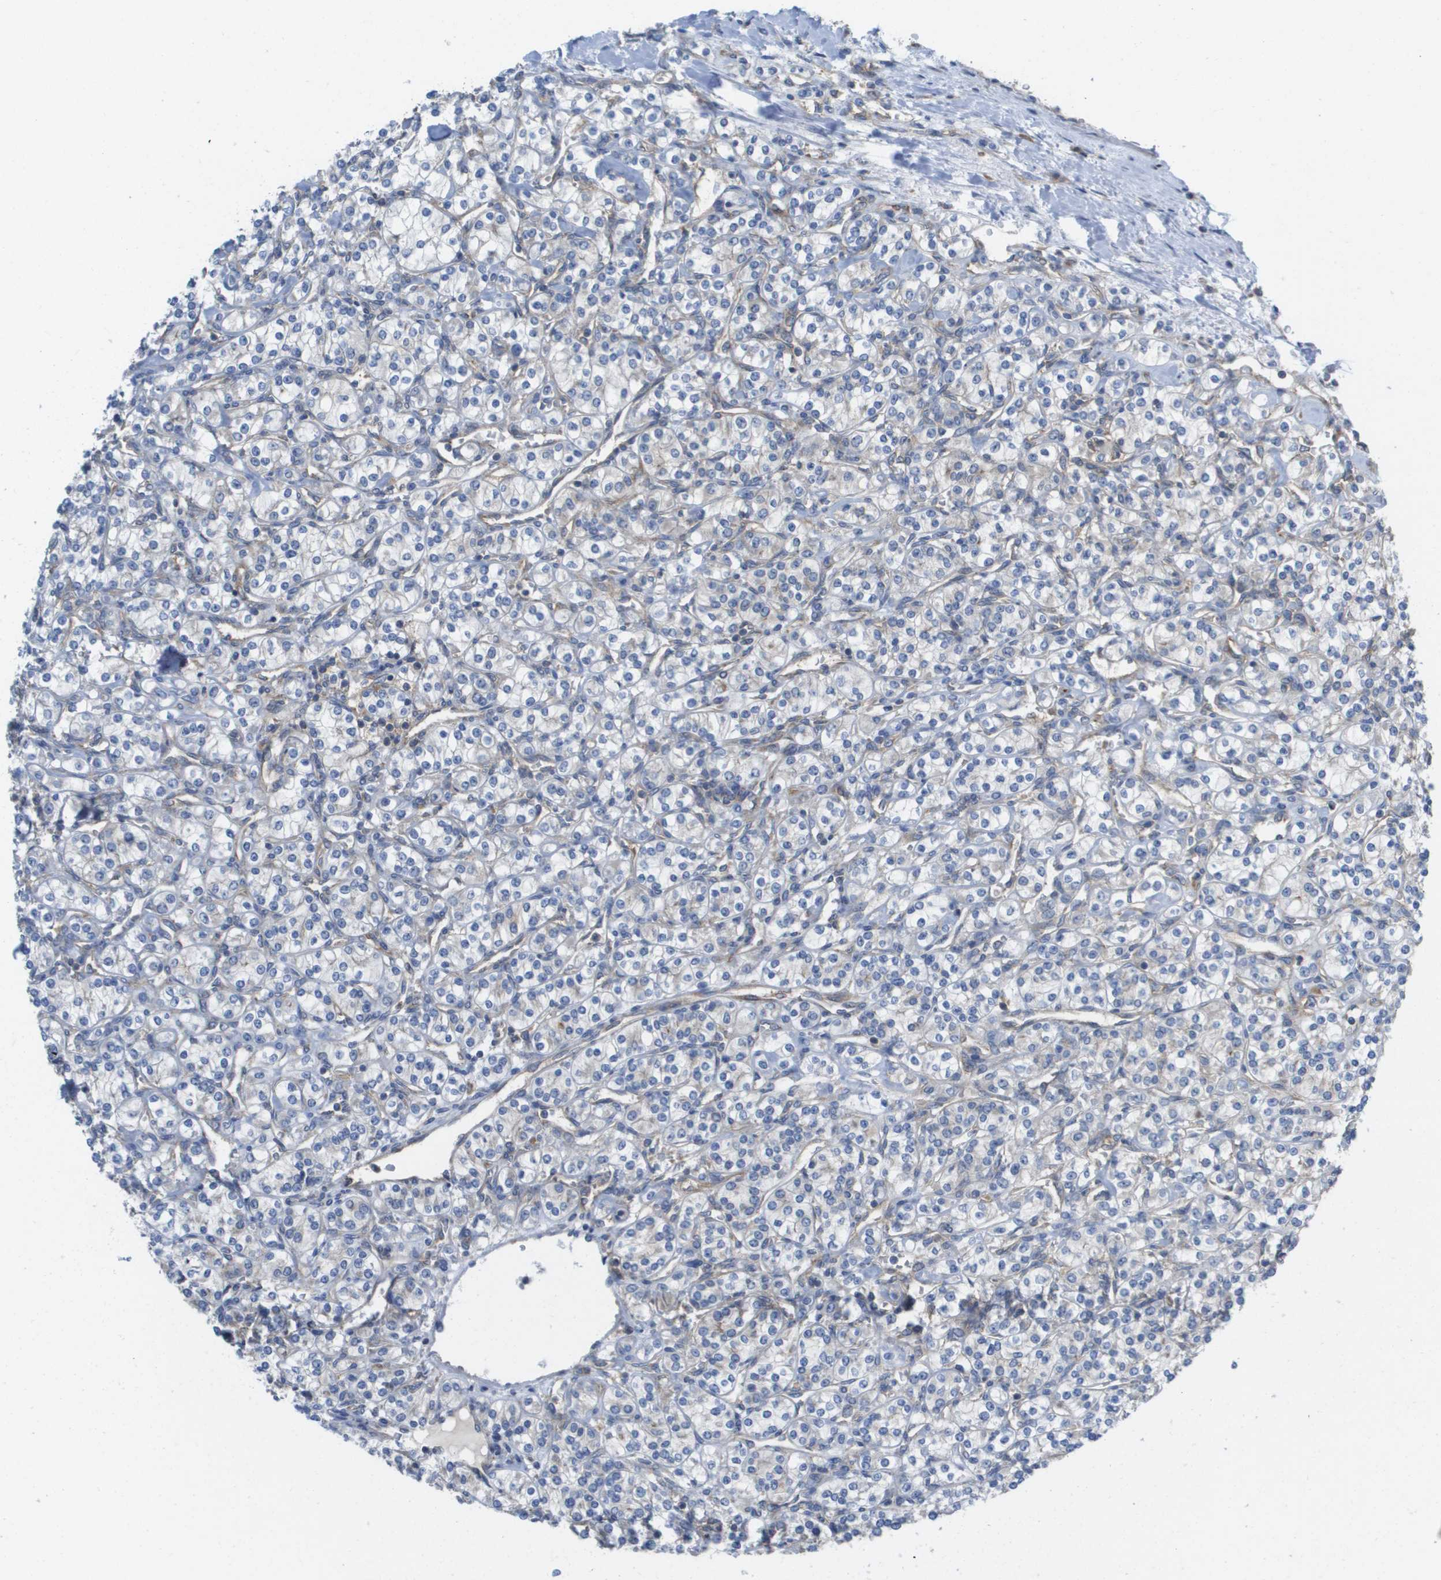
{"staining": {"intensity": "negative", "quantity": "none", "location": "none"}, "tissue": "renal cancer", "cell_type": "Tumor cells", "image_type": "cancer", "snomed": [{"axis": "morphology", "description": "Adenocarcinoma, NOS"}, {"axis": "topography", "description": "Kidney"}], "caption": "Immunohistochemistry photomicrograph of neoplastic tissue: renal adenocarcinoma stained with DAB (3,3'-diaminobenzidine) demonstrates no significant protein staining in tumor cells.", "gene": "EIF4G2", "patient": {"sex": "male", "age": 77}}